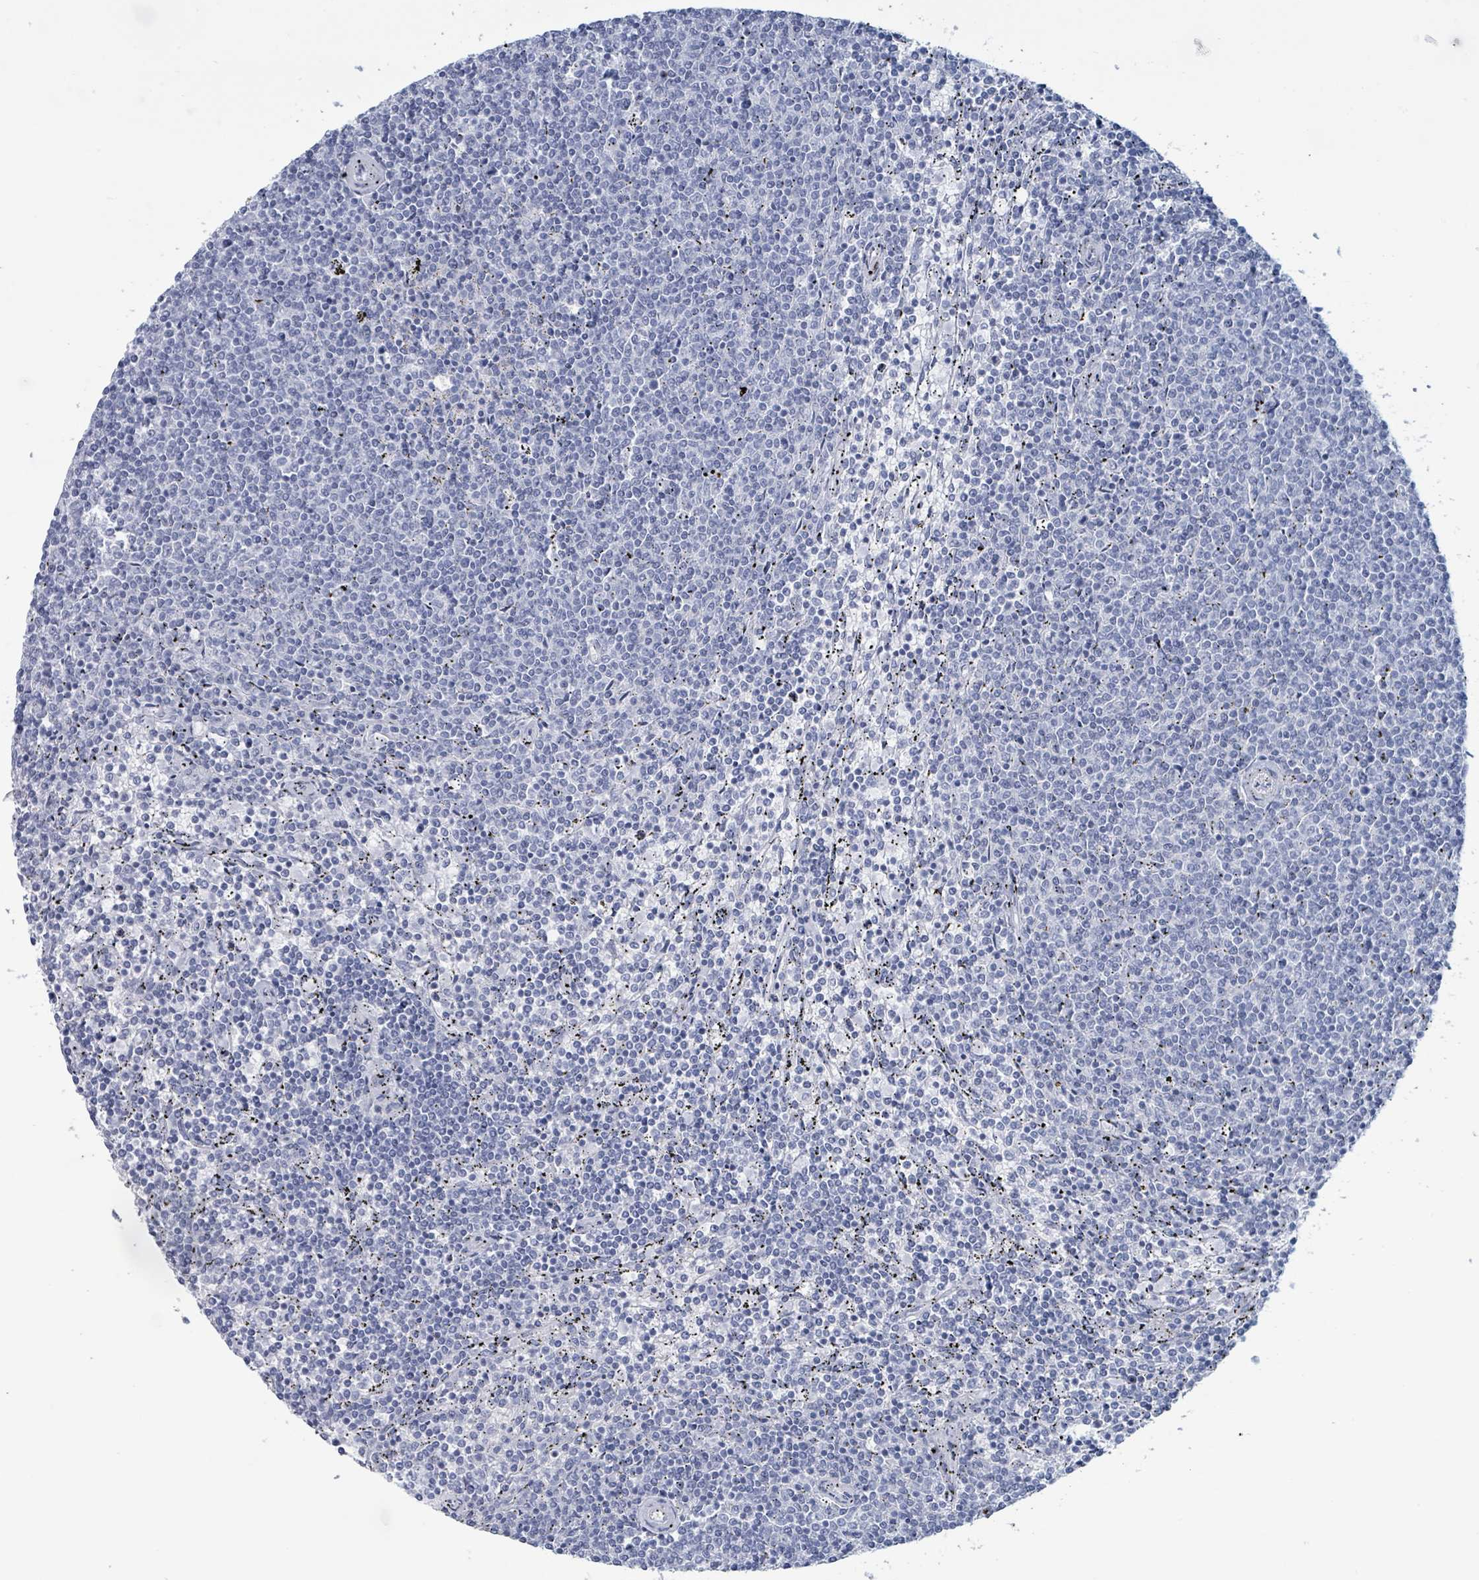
{"staining": {"intensity": "negative", "quantity": "none", "location": "none"}, "tissue": "lymphoma", "cell_type": "Tumor cells", "image_type": "cancer", "snomed": [{"axis": "morphology", "description": "Malignant lymphoma, non-Hodgkin's type, Low grade"}, {"axis": "topography", "description": "Spleen"}], "caption": "There is no significant expression in tumor cells of lymphoma. The staining was performed using DAB to visualize the protein expression in brown, while the nuclei were stained in blue with hematoxylin (Magnification: 20x).", "gene": "KRT8", "patient": {"sex": "female", "age": 50}}